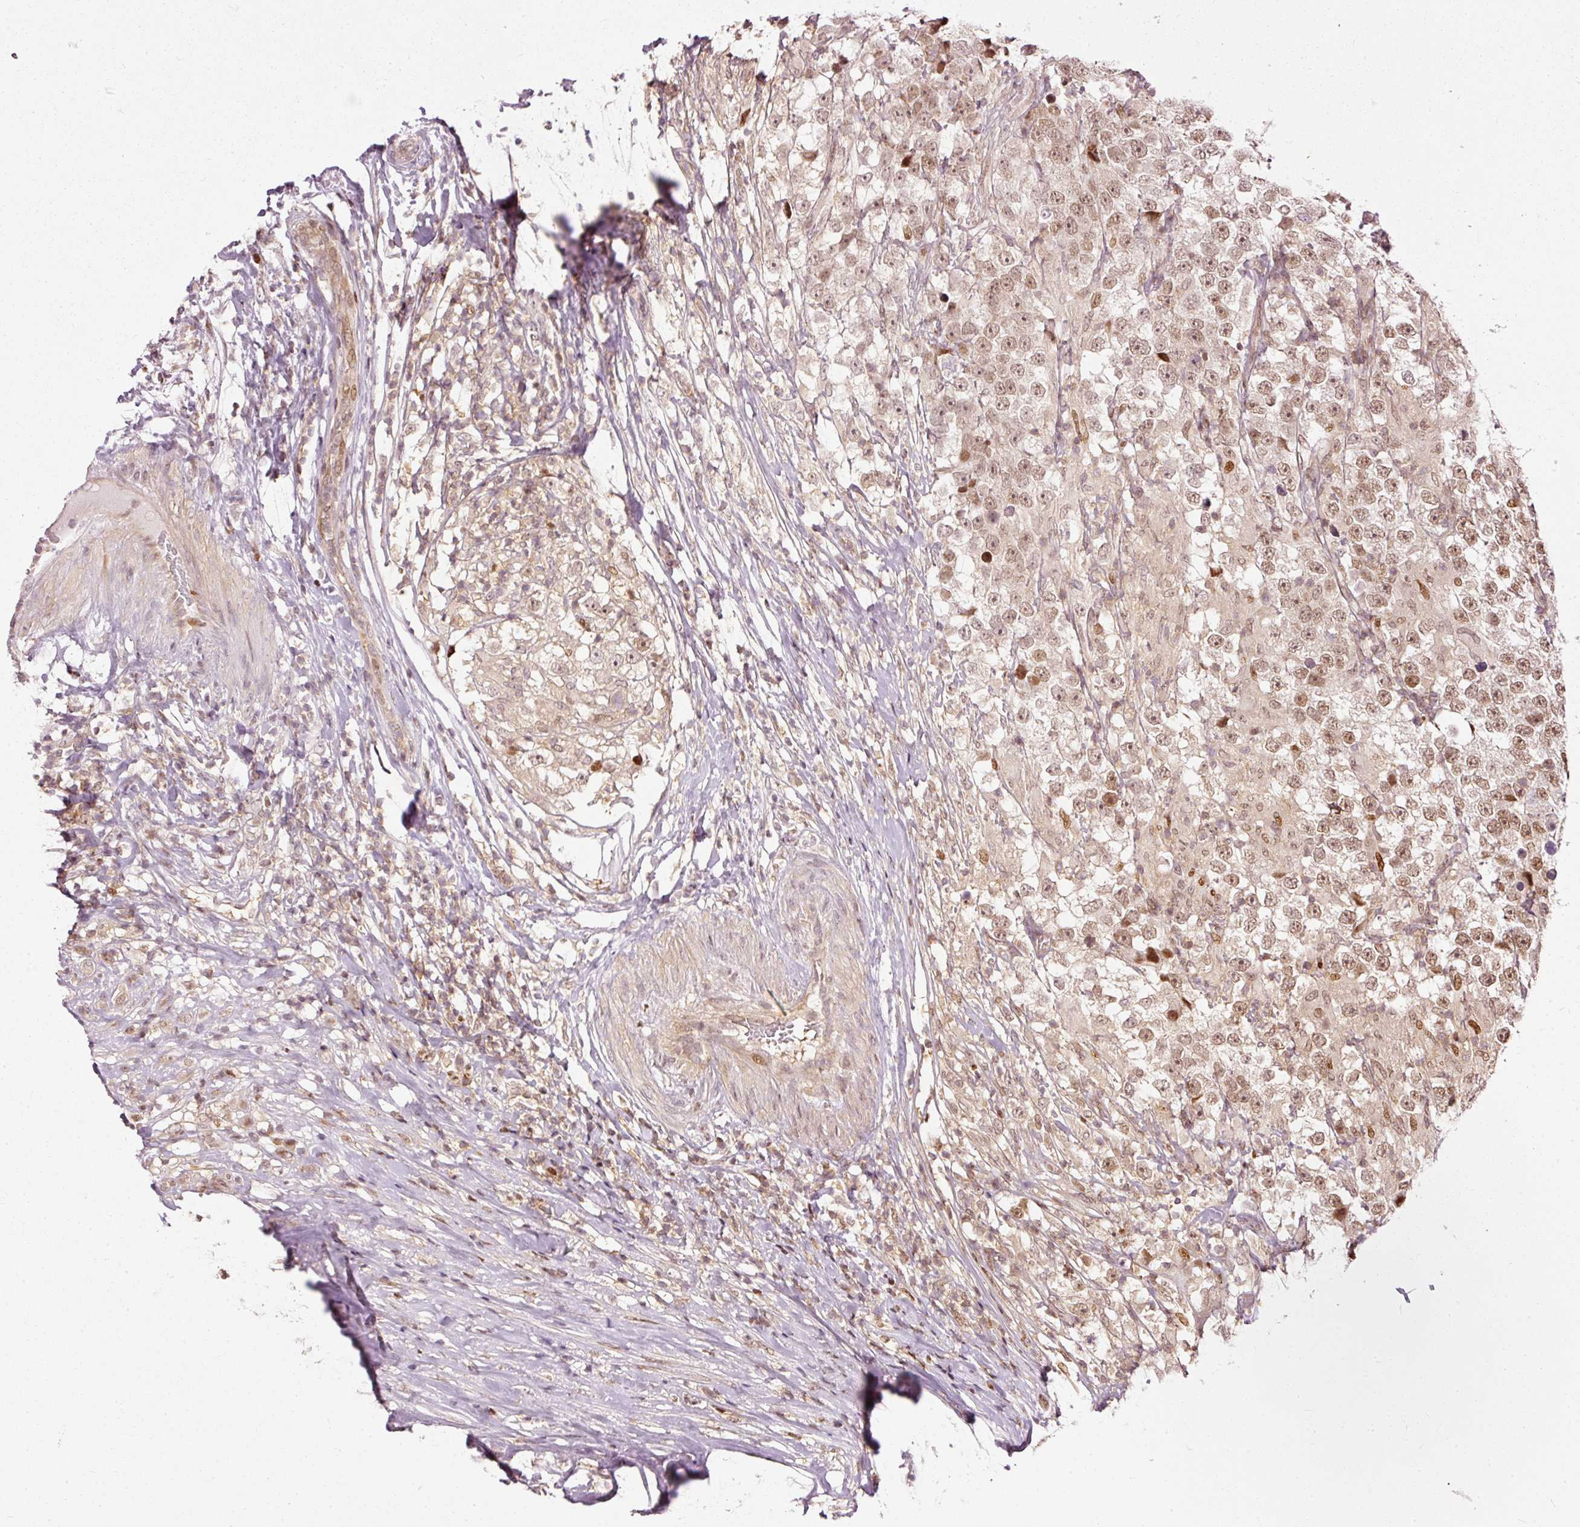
{"staining": {"intensity": "moderate", "quantity": ">75%", "location": "nuclear"}, "tissue": "testis cancer", "cell_type": "Tumor cells", "image_type": "cancer", "snomed": [{"axis": "morphology", "description": "Seminoma, NOS"}, {"axis": "topography", "description": "Testis"}], "caption": "Testis seminoma tissue reveals moderate nuclear positivity in about >75% of tumor cells, visualized by immunohistochemistry. (DAB IHC, brown staining for protein, blue staining for nuclei).", "gene": "ZNF778", "patient": {"sex": "male", "age": 46}}